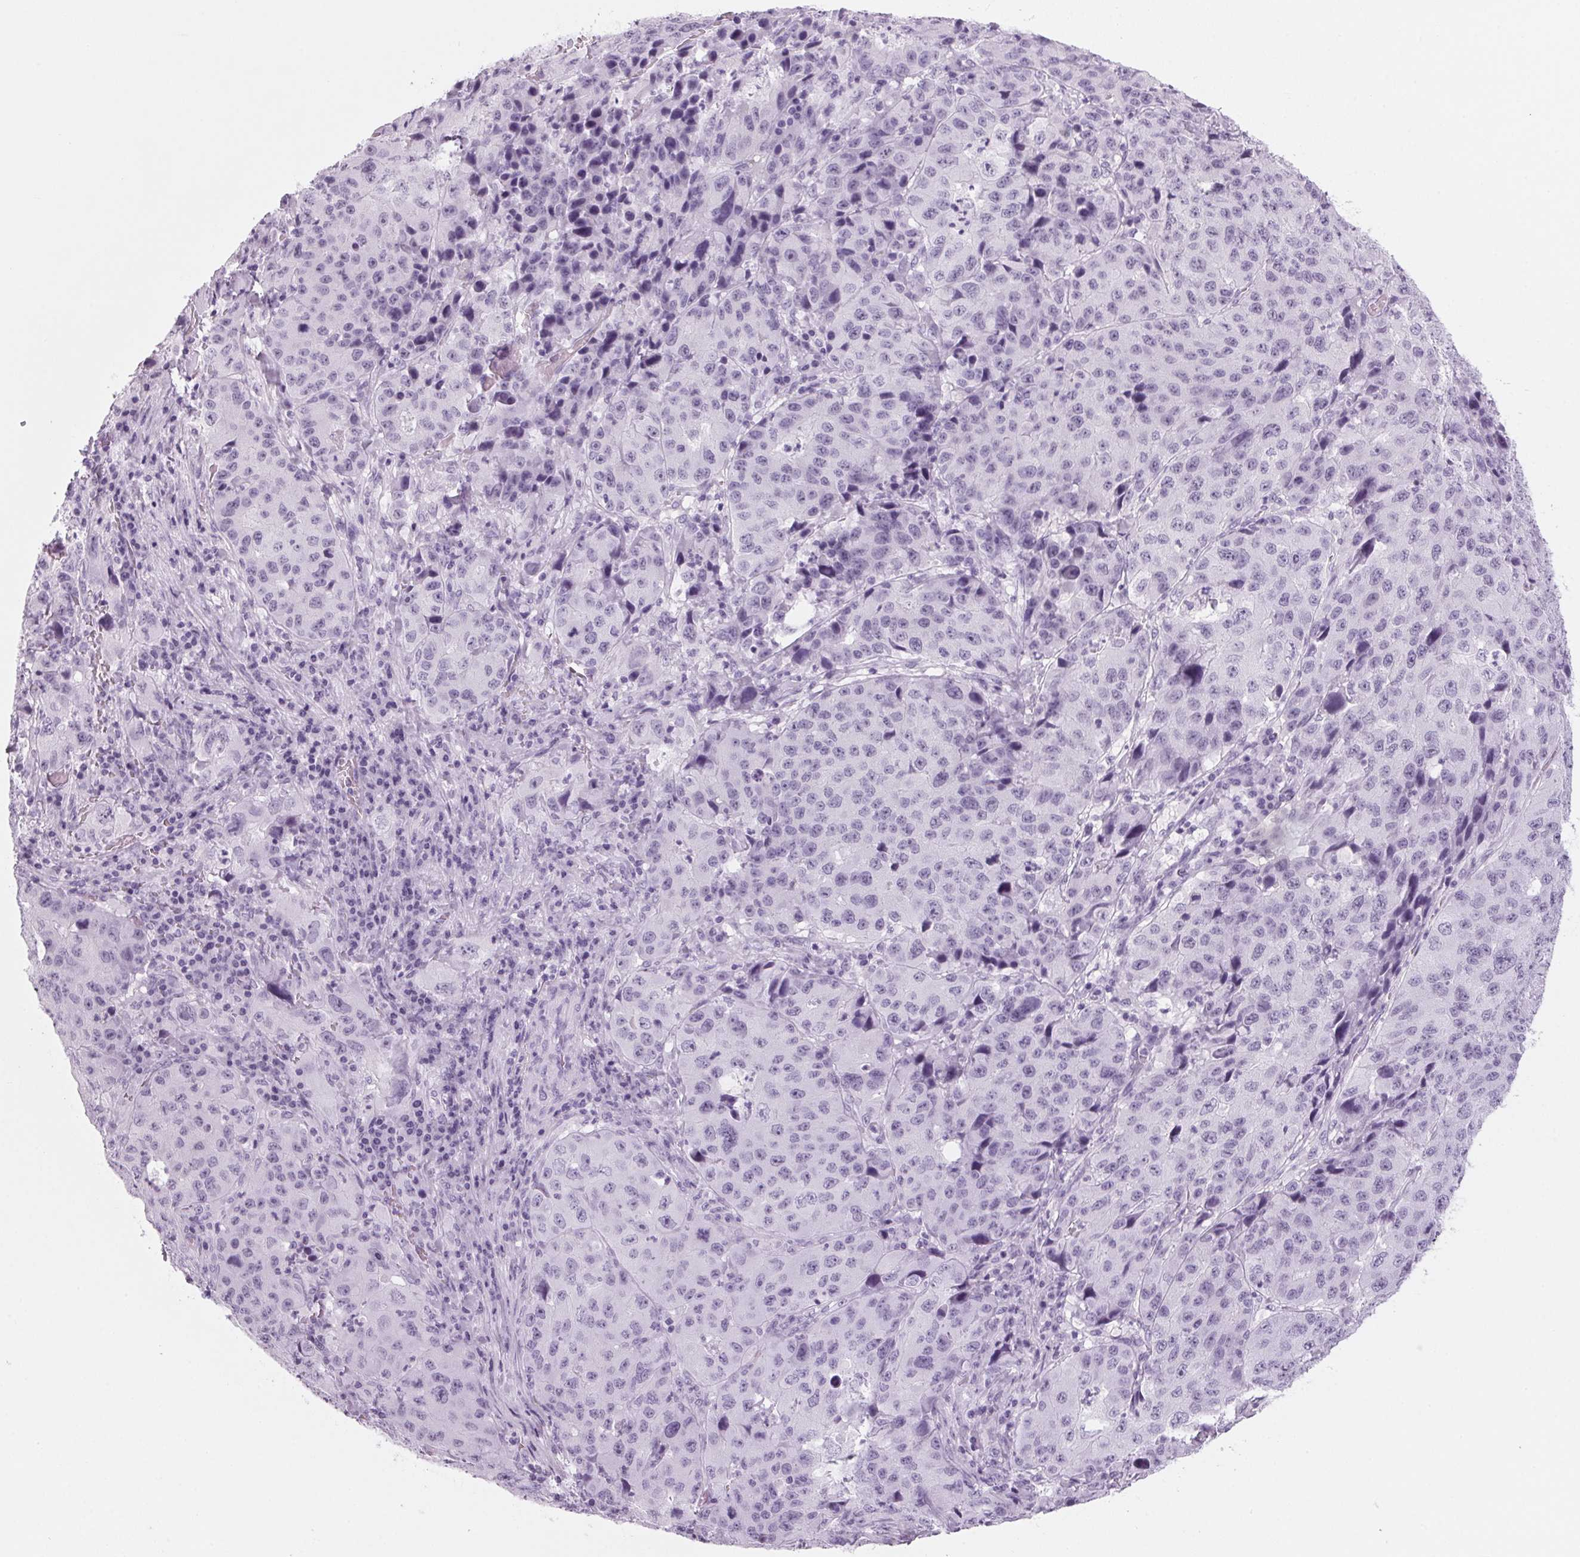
{"staining": {"intensity": "negative", "quantity": "none", "location": "none"}, "tissue": "stomach cancer", "cell_type": "Tumor cells", "image_type": "cancer", "snomed": [{"axis": "morphology", "description": "Adenocarcinoma, NOS"}, {"axis": "topography", "description": "Stomach"}], "caption": "IHC histopathology image of neoplastic tissue: human stomach cancer (adenocarcinoma) stained with DAB reveals no significant protein expression in tumor cells.", "gene": "DNTTIP2", "patient": {"sex": "male", "age": 71}}